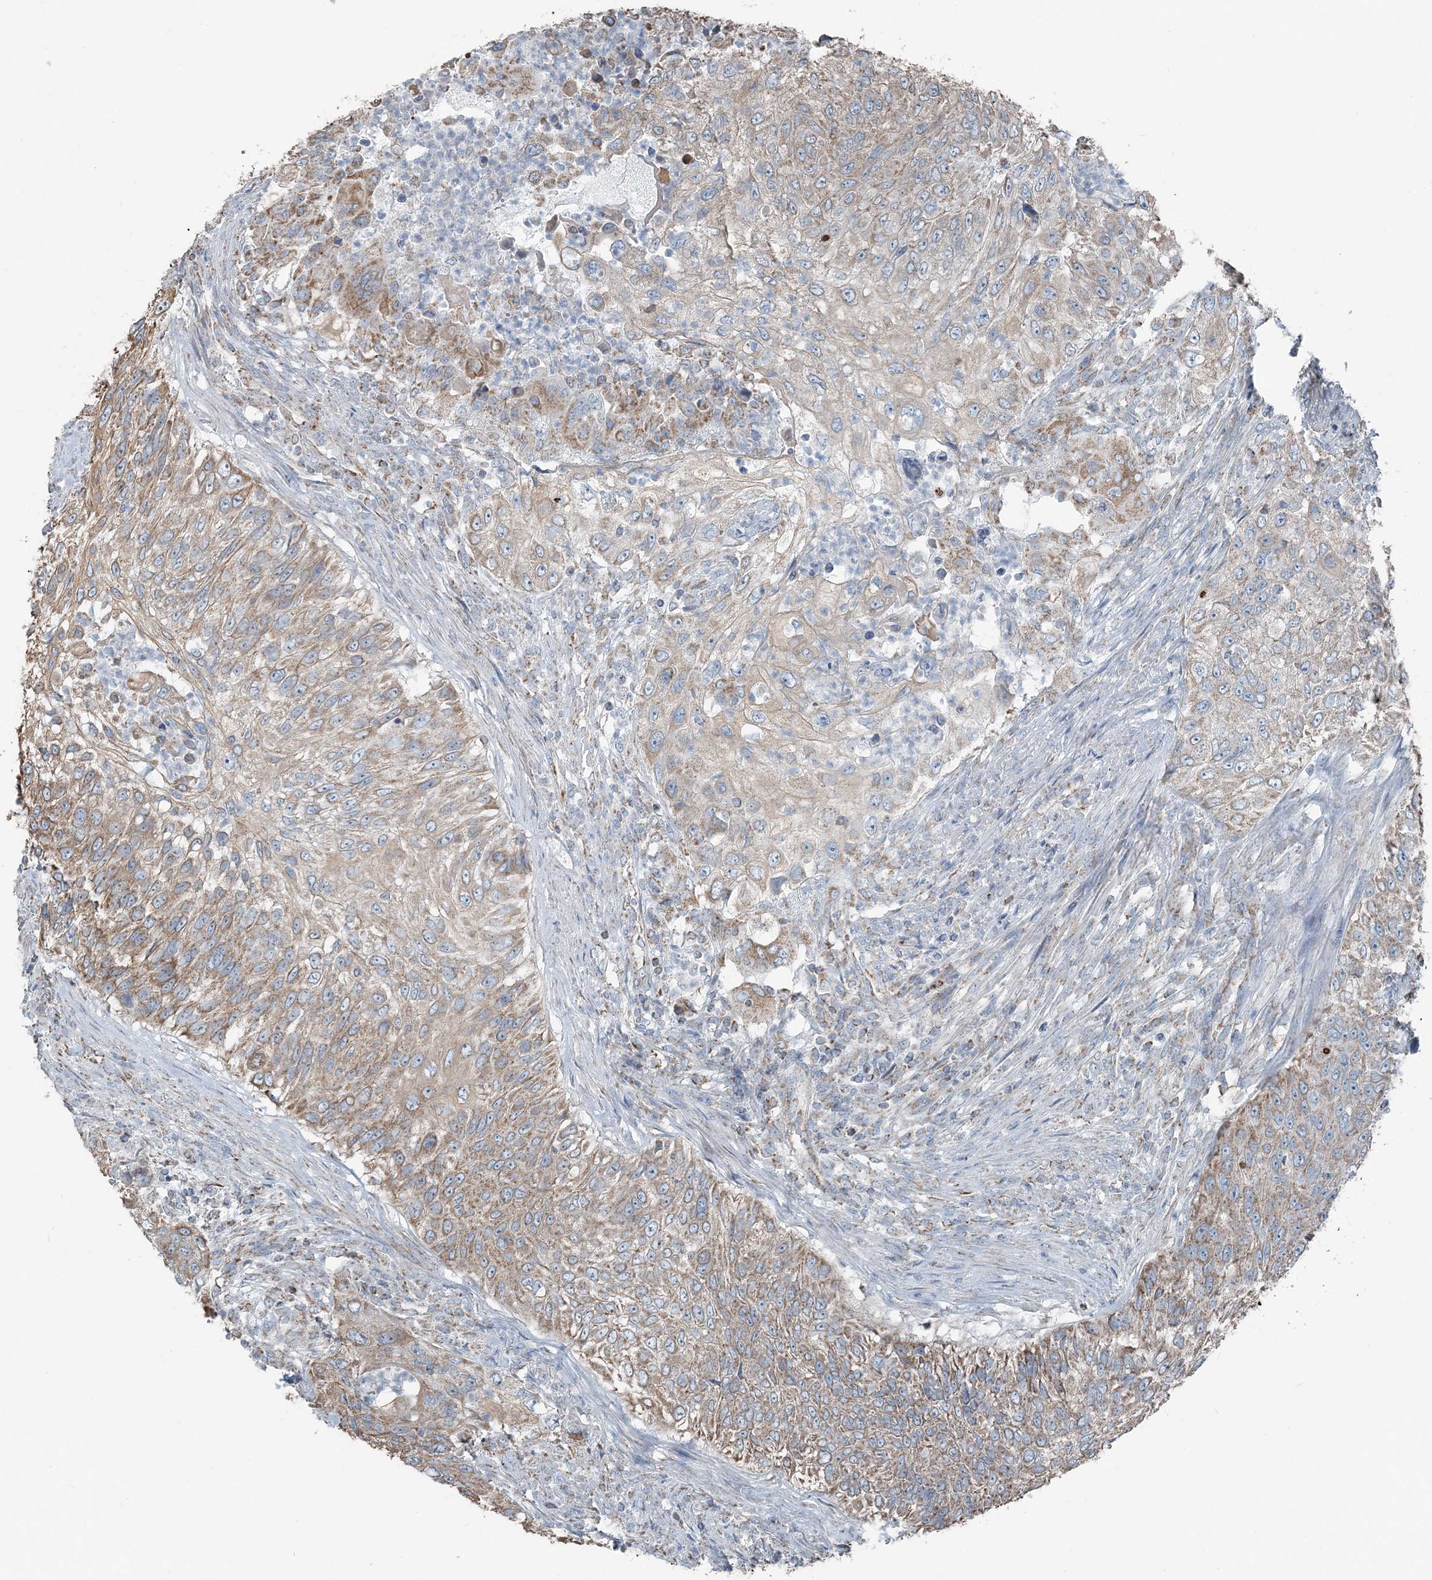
{"staining": {"intensity": "moderate", "quantity": ">75%", "location": "cytoplasmic/membranous"}, "tissue": "urothelial cancer", "cell_type": "Tumor cells", "image_type": "cancer", "snomed": [{"axis": "morphology", "description": "Urothelial carcinoma, High grade"}, {"axis": "topography", "description": "Urinary bladder"}], "caption": "Immunohistochemical staining of urothelial cancer demonstrates medium levels of moderate cytoplasmic/membranous positivity in approximately >75% of tumor cells. (brown staining indicates protein expression, while blue staining denotes nuclei).", "gene": "SUCLG1", "patient": {"sex": "female", "age": 60}}